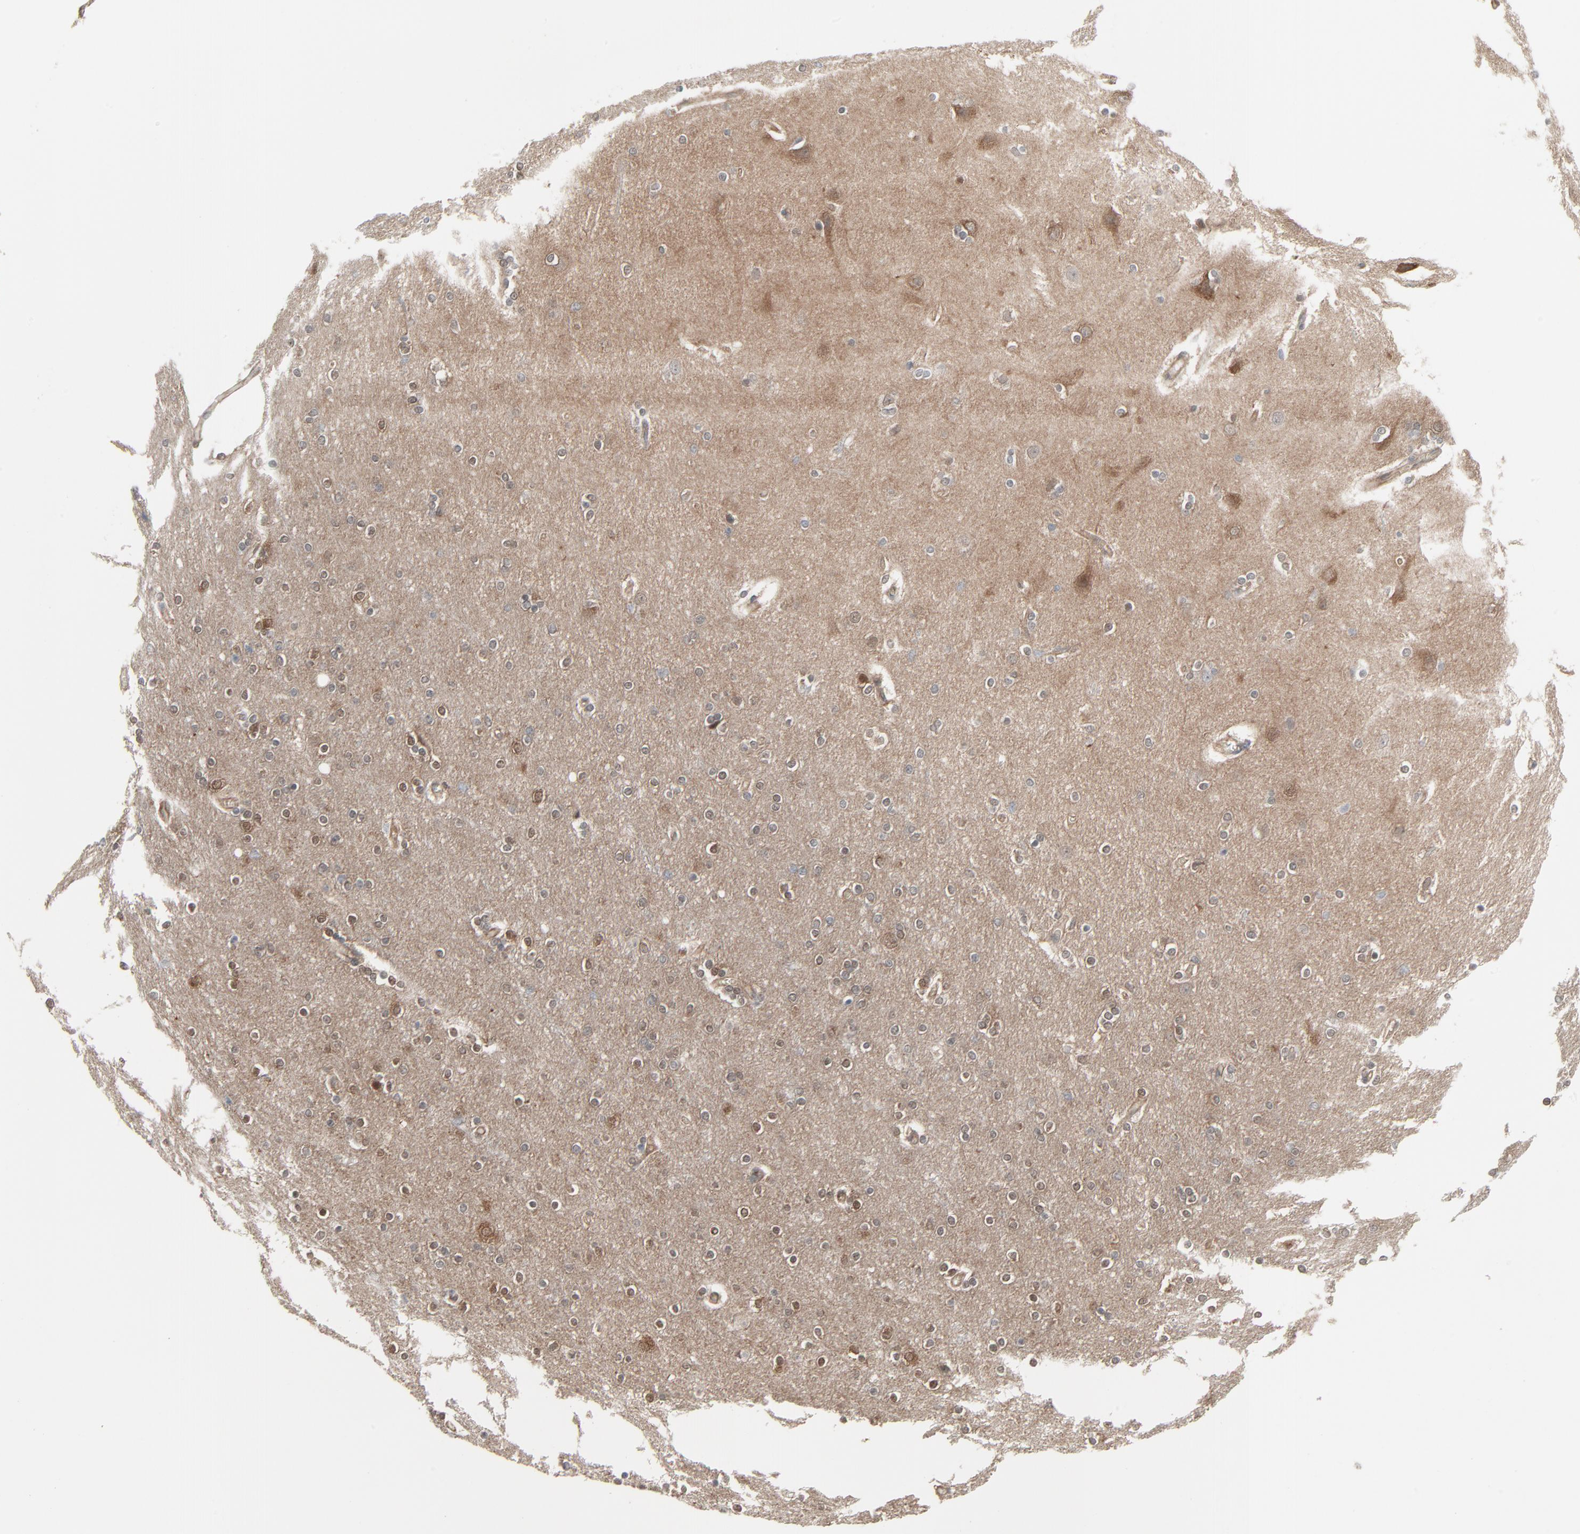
{"staining": {"intensity": "negative", "quantity": "none", "location": "none"}, "tissue": "cerebral cortex", "cell_type": "Endothelial cells", "image_type": "normal", "snomed": [{"axis": "morphology", "description": "Normal tissue, NOS"}, {"axis": "topography", "description": "Cerebral cortex"}], "caption": "Immunohistochemistry image of benign cerebral cortex: cerebral cortex stained with DAB demonstrates no significant protein expression in endothelial cells. Brightfield microscopy of immunohistochemistry (IHC) stained with DAB (3,3'-diaminobenzidine) (brown) and hematoxylin (blue), captured at high magnification.", "gene": "OPTN", "patient": {"sex": "female", "age": 54}}